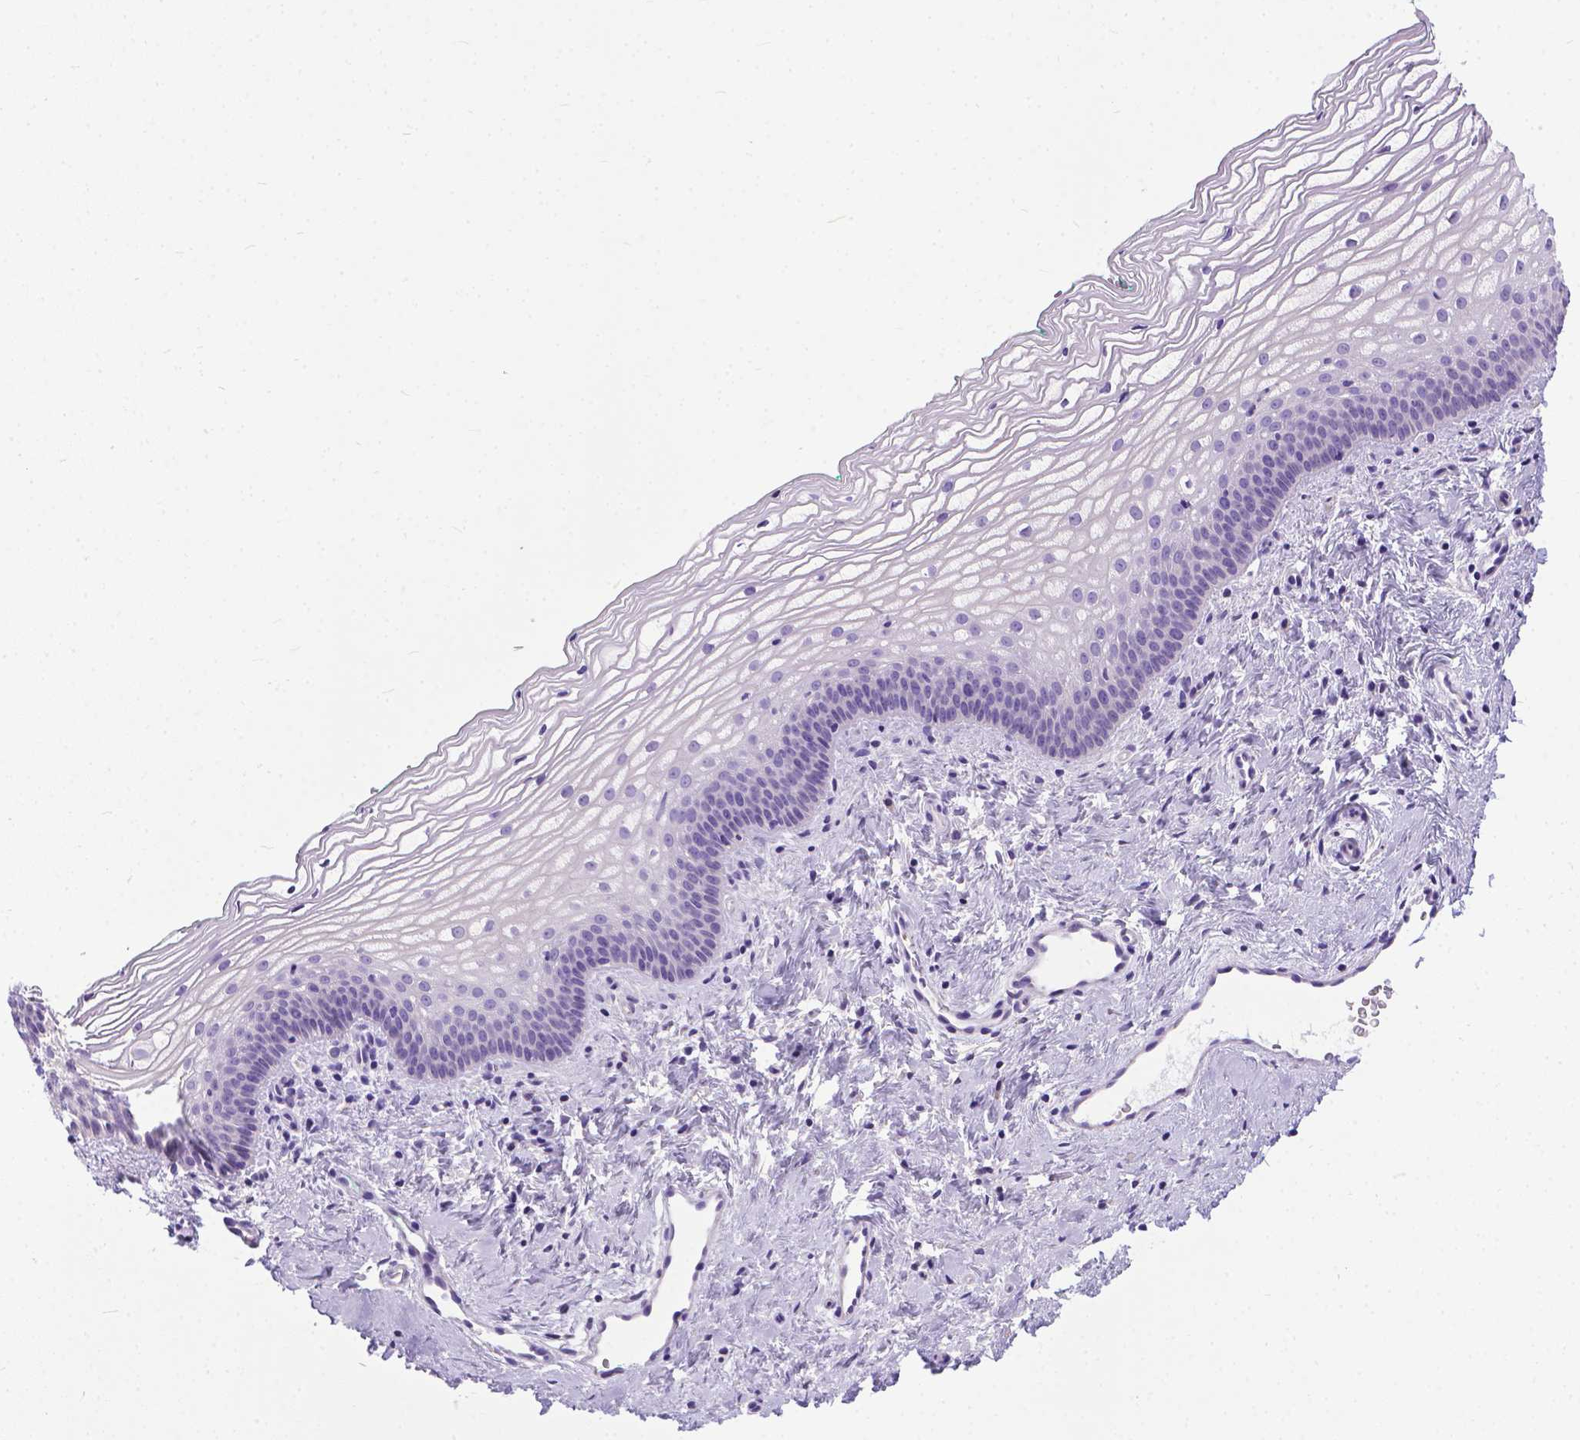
{"staining": {"intensity": "negative", "quantity": "none", "location": "none"}, "tissue": "vagina", "cell_type": "Squamous epithelial cells", "image_type": "normal", "snomed": [{"axis": "morphology", "description": "Normal tissue, NOS"}, {"axis": "topography", "description": "Vagina"}], "caption": "This is an immunohistochemistry (IHC) histopathology image of unremarkable human vagina. There is no expression in squamous epithelial cells.", "gene": "TTLL6", "patient": {"sex": "female", "age": 44}}